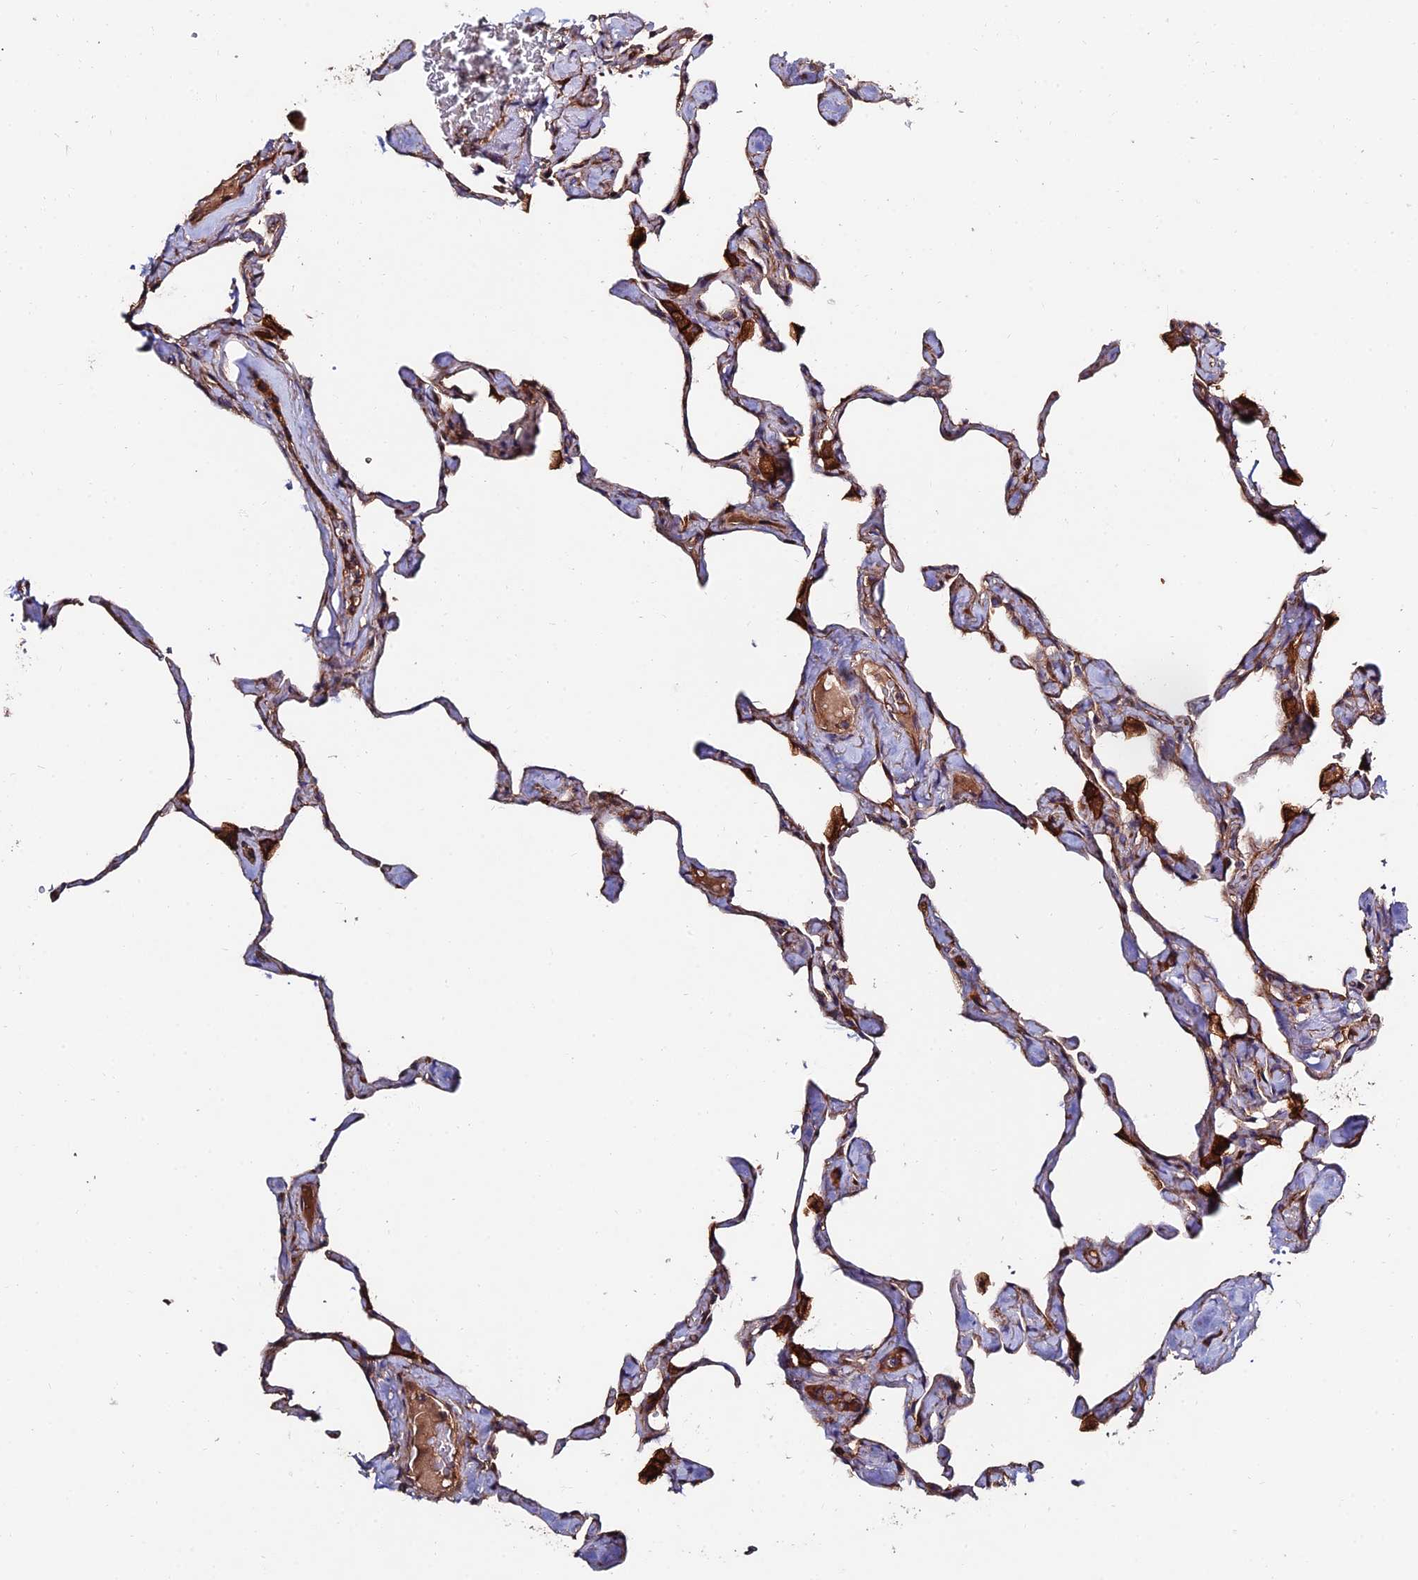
{"staining": {"intensity": "weak", "quantity": "25%-75%", "location": "cytoplasmic/membranous"}, "tissue": "lung", "cell_type": "Alveolar cells", "image_type": "normal", "snomed": [{"axis": "morphology", "description": "Normal tissue, NOS"}, {"axis": "topography", "description": "Lung"}], "caption": "Lung stained with DAB immunohistochemistry exhibits low levels of weak cytoplasmic/membranous positivity in about 25%-75% of alveolar cells.", "gene": "EXT1", "patient": {"sex": "male", "age": 65}}